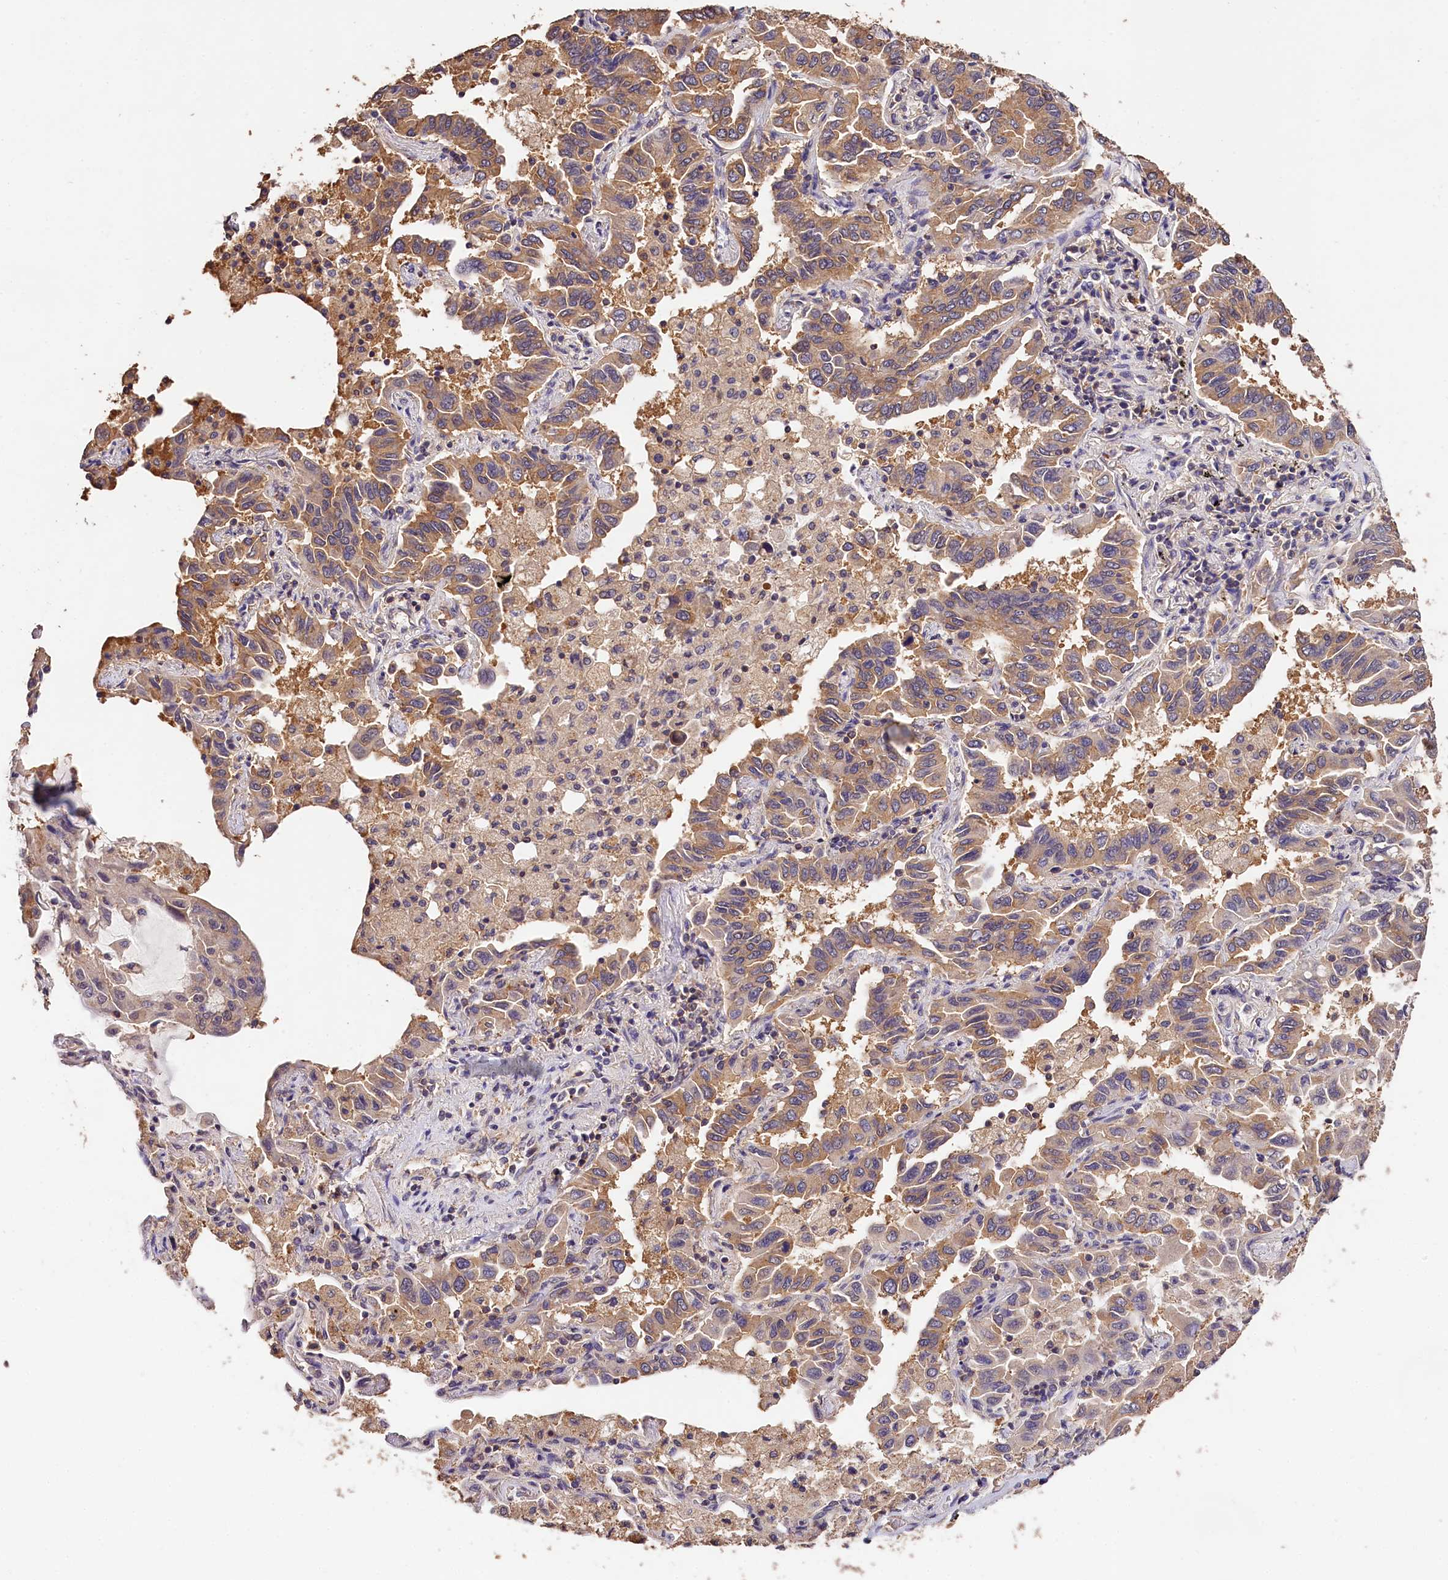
{"staining": {"intensity": "moderate", "quantity": ">75%", "location": "cytoplasmic/membranous"}, "tissue": "lung cancer", "cell_type": "Tumor cells", "image_type": "cancer", "snomed": [{"axis": "morphology", "description": "Adenocarcinoma, NOS"}, {"axis": "topography", "description": "Lung"}], "caption": "Human lung cancer stained with a protein marker exhibits moderate staining in tumor cells.", "gene": "OAS3", "patient": {"sex": "male", "age": 64}}